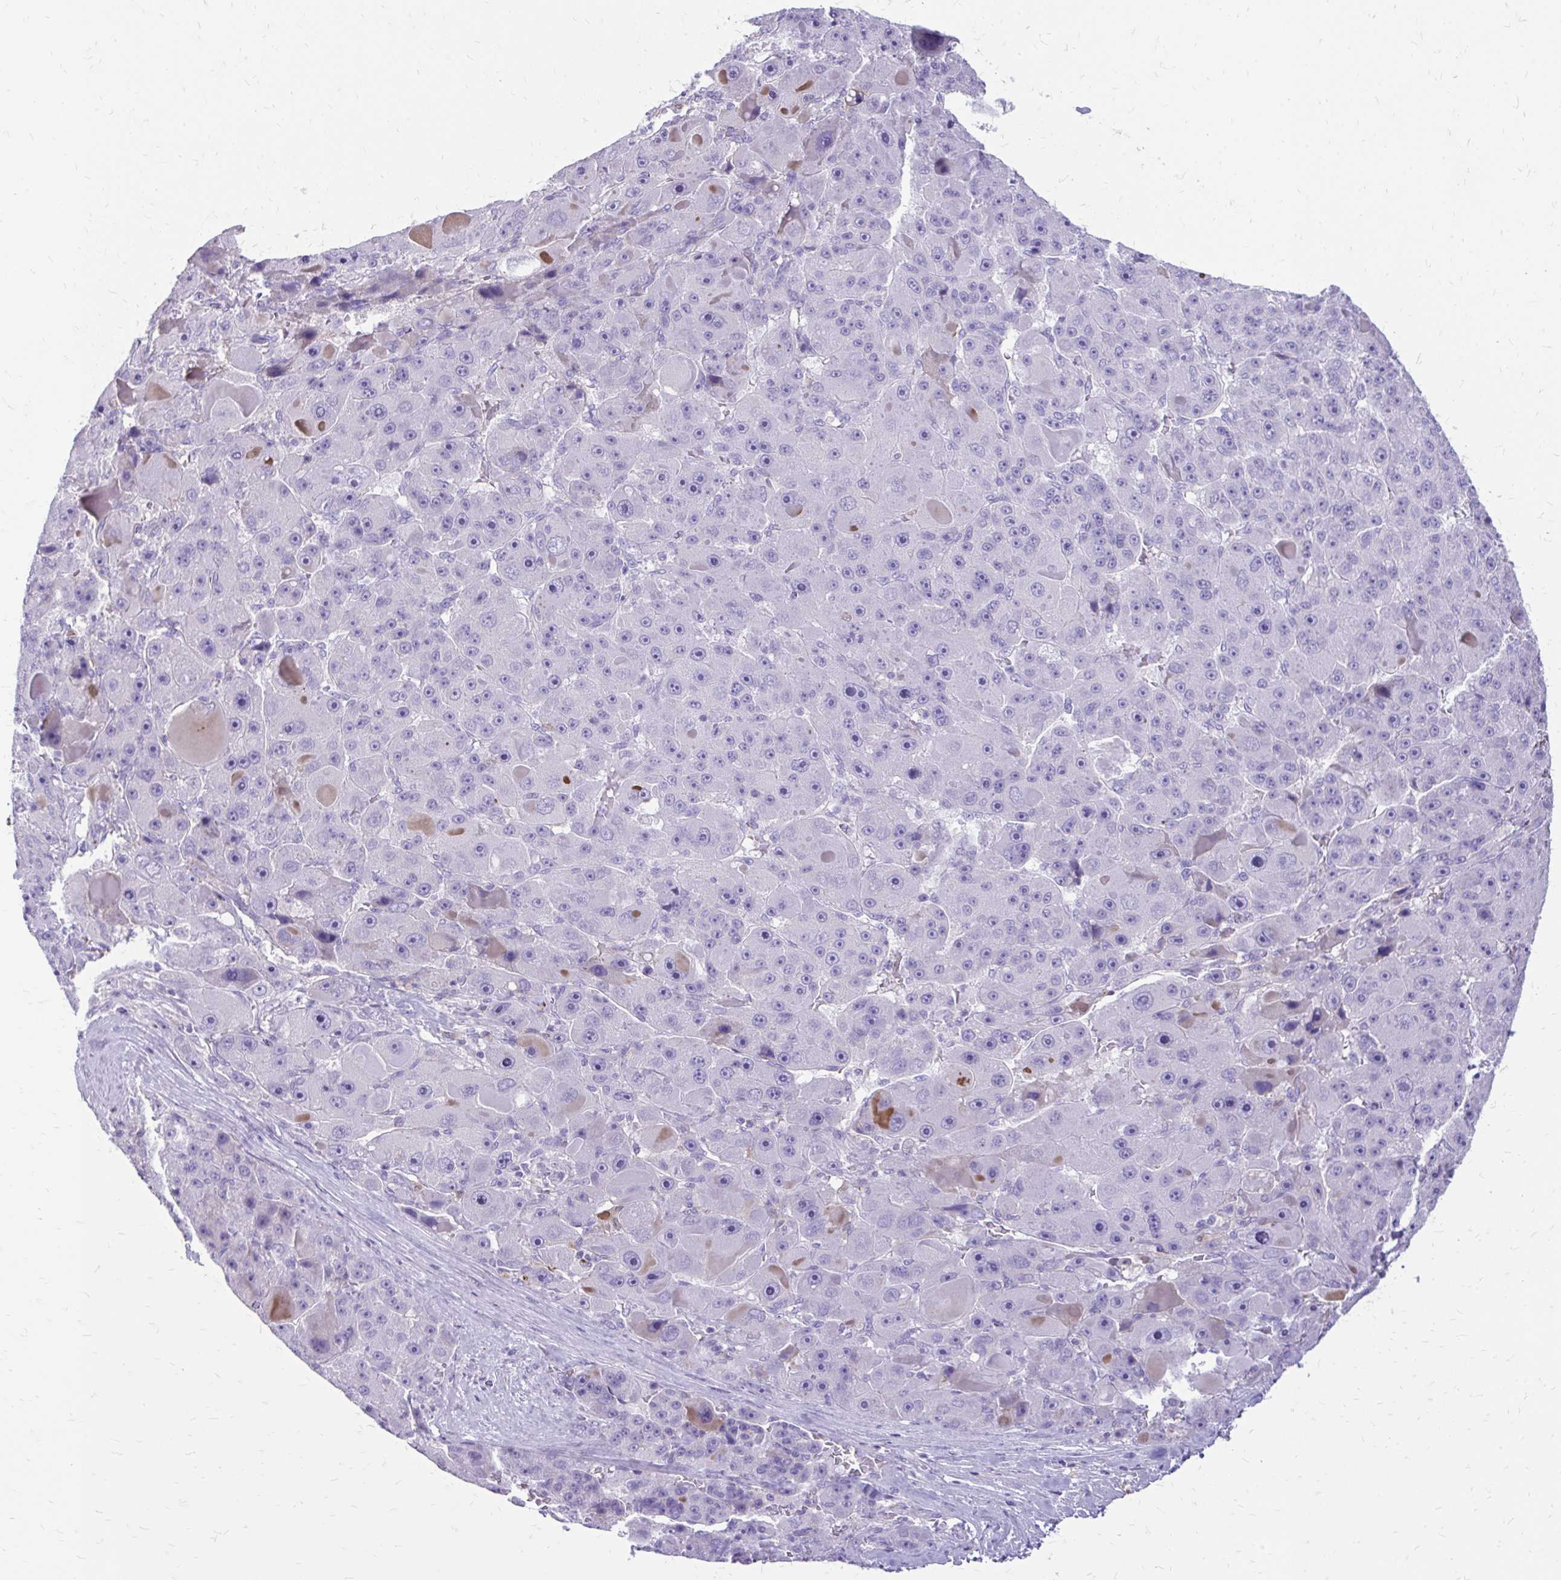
{"staining": {"intensity": "negative", "quantity": "none", "location": "none"}, "tissue": "liver cancer", "cell_type": "Tumor cells", "image_type": "cancer", "snomed": [{"axis": "morphology", "description": "Carcinoma, Hepatocellular, NOS"}, {"axis": "topography", "description": "Liver"}], "caption": "An IHC photomicrograph of liver cancer is shown. There is no staining in tumor cells of liver cancer.", "gene": "SIGLEC11", "patient": {"sex": "male", "age": 76}}